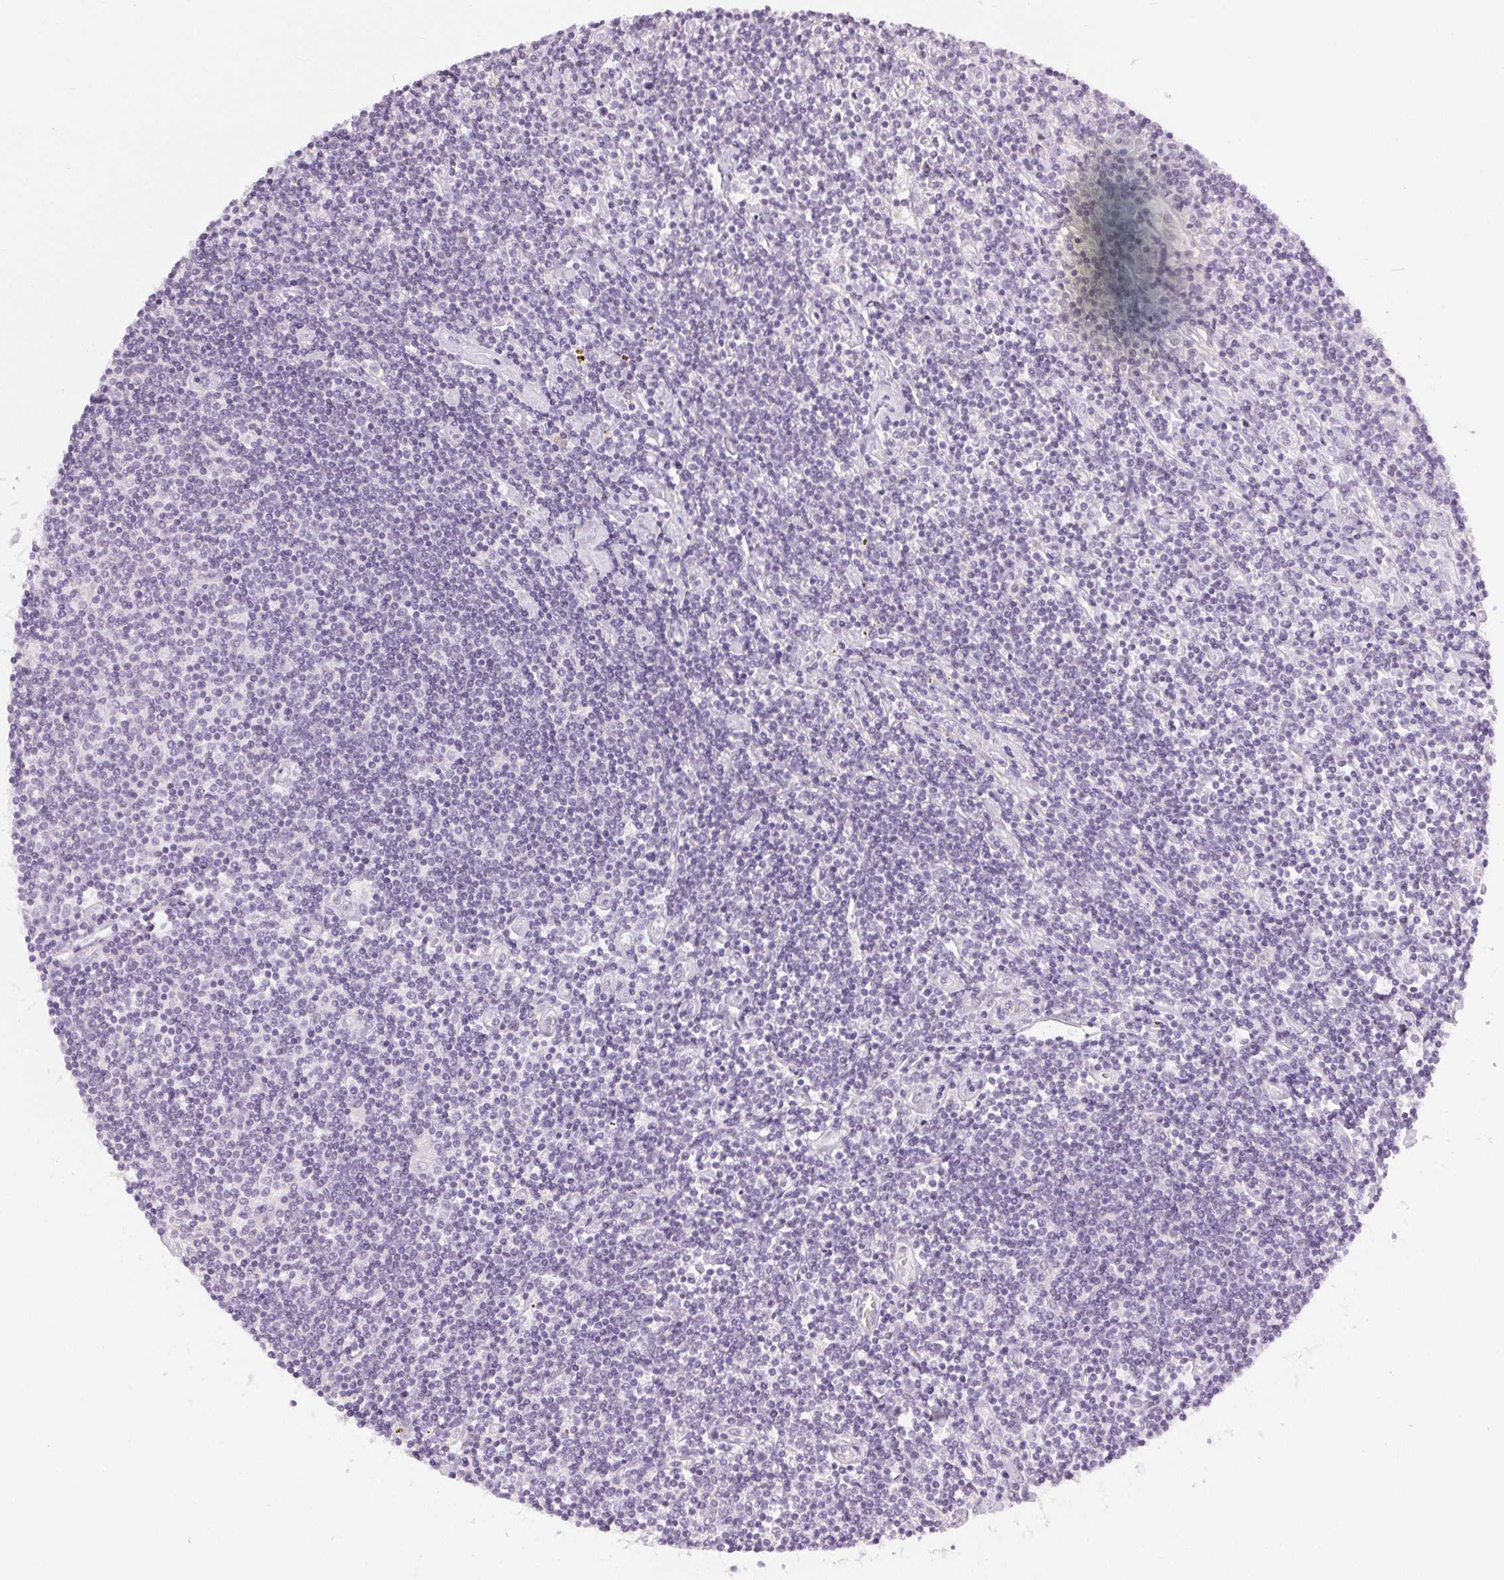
{"staining": {"intensity": "negative", "quantity": "none", "location": "none"}, "tissue": "lymphoma", "cell_type": "Tumor cells", "image_type": "cancer", "snomed": [{"axis": "morphology", "description": "Hodgkin's disease, NOS"}, {"axis": "topography", "description": "Lymph node"}], "caption": "A high-resolution photomicrograph shows IHC staining of Hodgkin's disease, which displays no significant positivity in tumor cells.", "gene": "SLC6A19", "patient": {"sex": "male", "age": 40}}